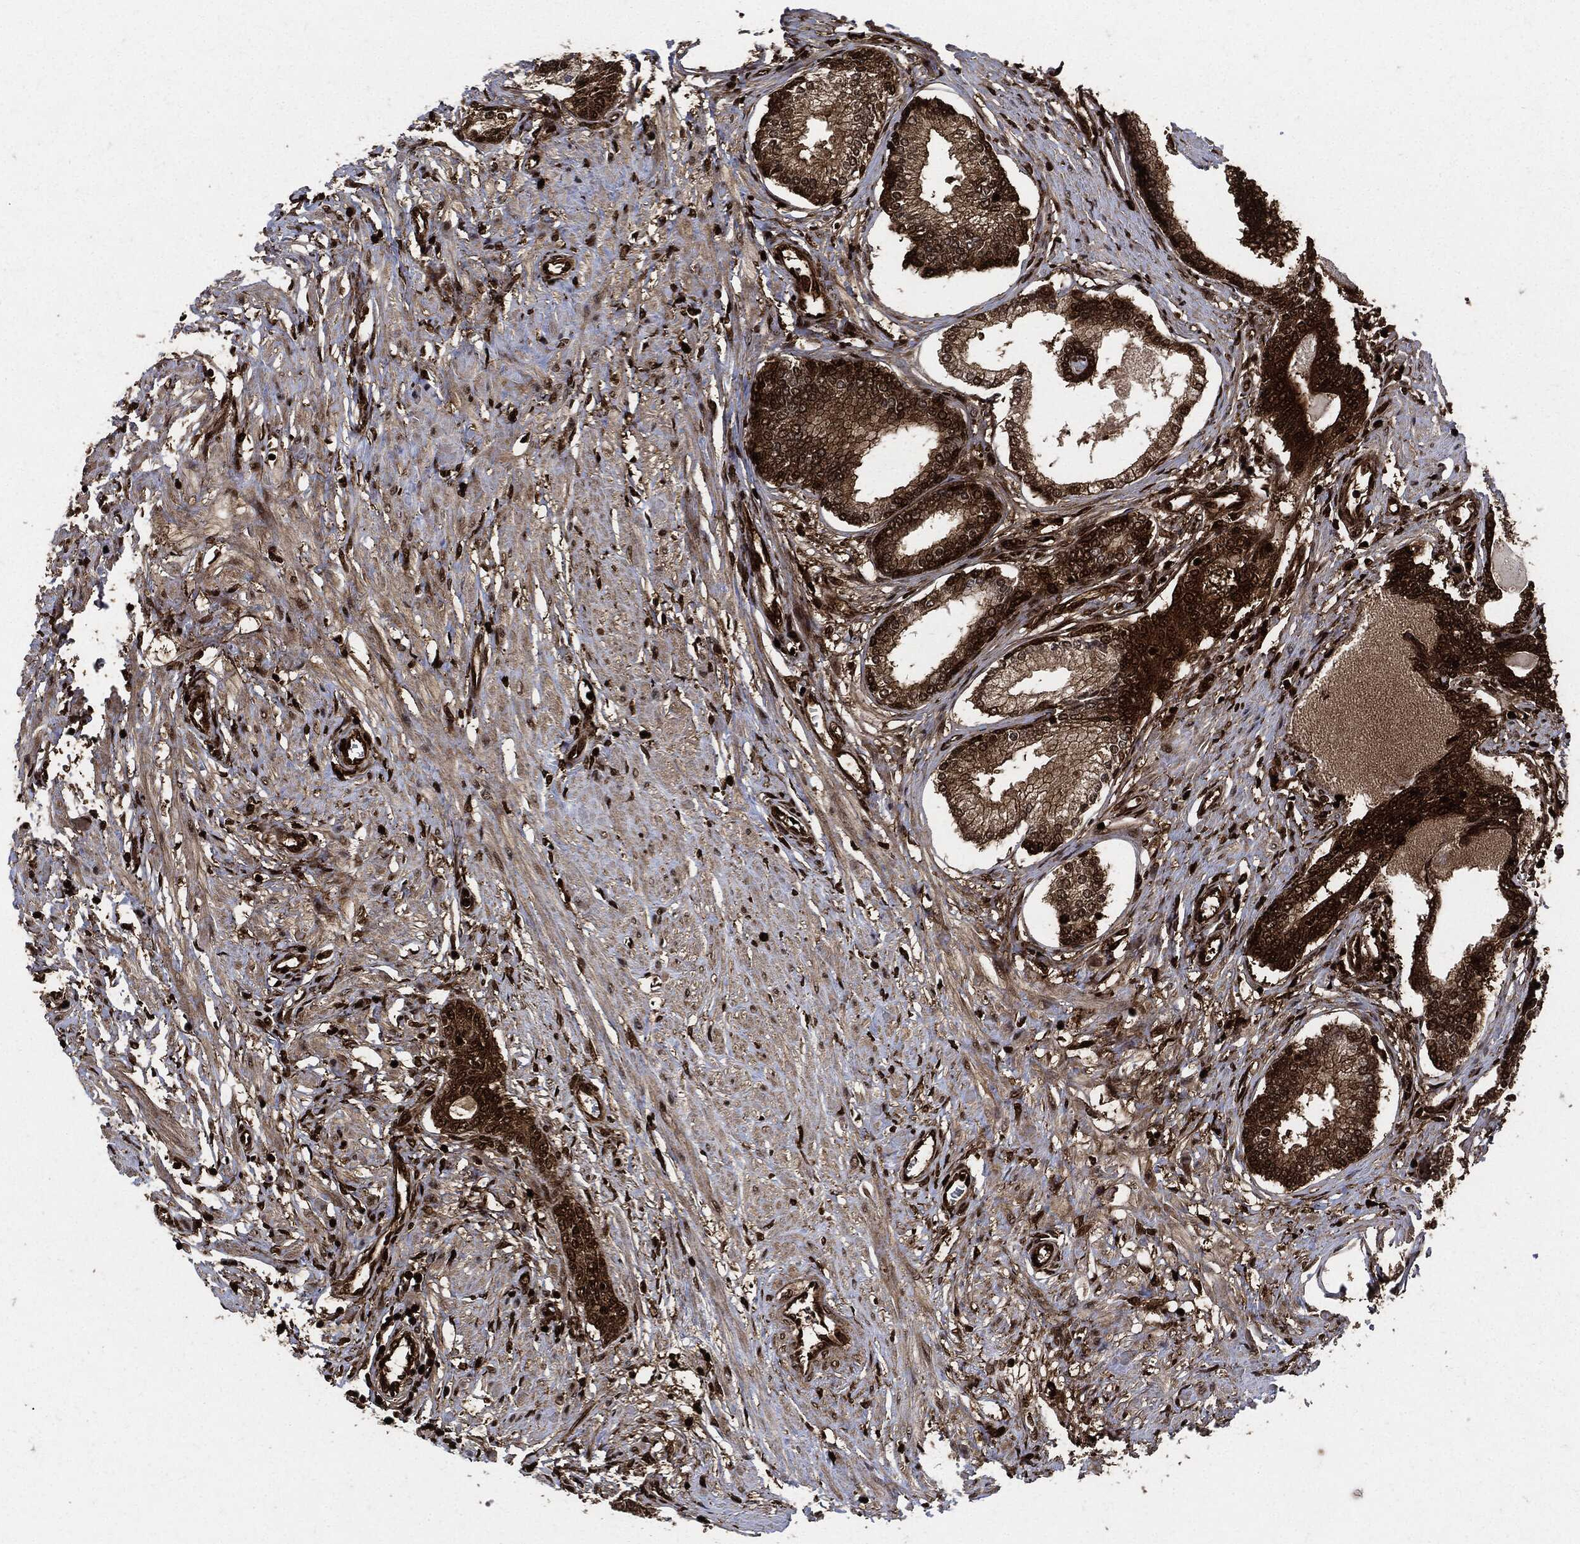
{"staining": {"intensity": "moderate", "quantity": ">75%", "location": "cytoplasmic/membranous"}, "tissue": "prostate cancer", "cell_type": "Tumor cells", "image_type": "cancer", "snomed": [{"axis": "morphology", "description": "Adenocarcinoma, Low grade"}, {"axis": "topography", "description": "Prostate and seminal vesicle, NOS"}], "caption": "Low-grade adenocarcinoma (prostate) stained for a protein (brown) demonstrates moderate cytoplasmic/membranous positive expression in approximately >75% of tumor cells.", "gene": "YWHAB", "patient": {"sex": "male", "age": 61}}